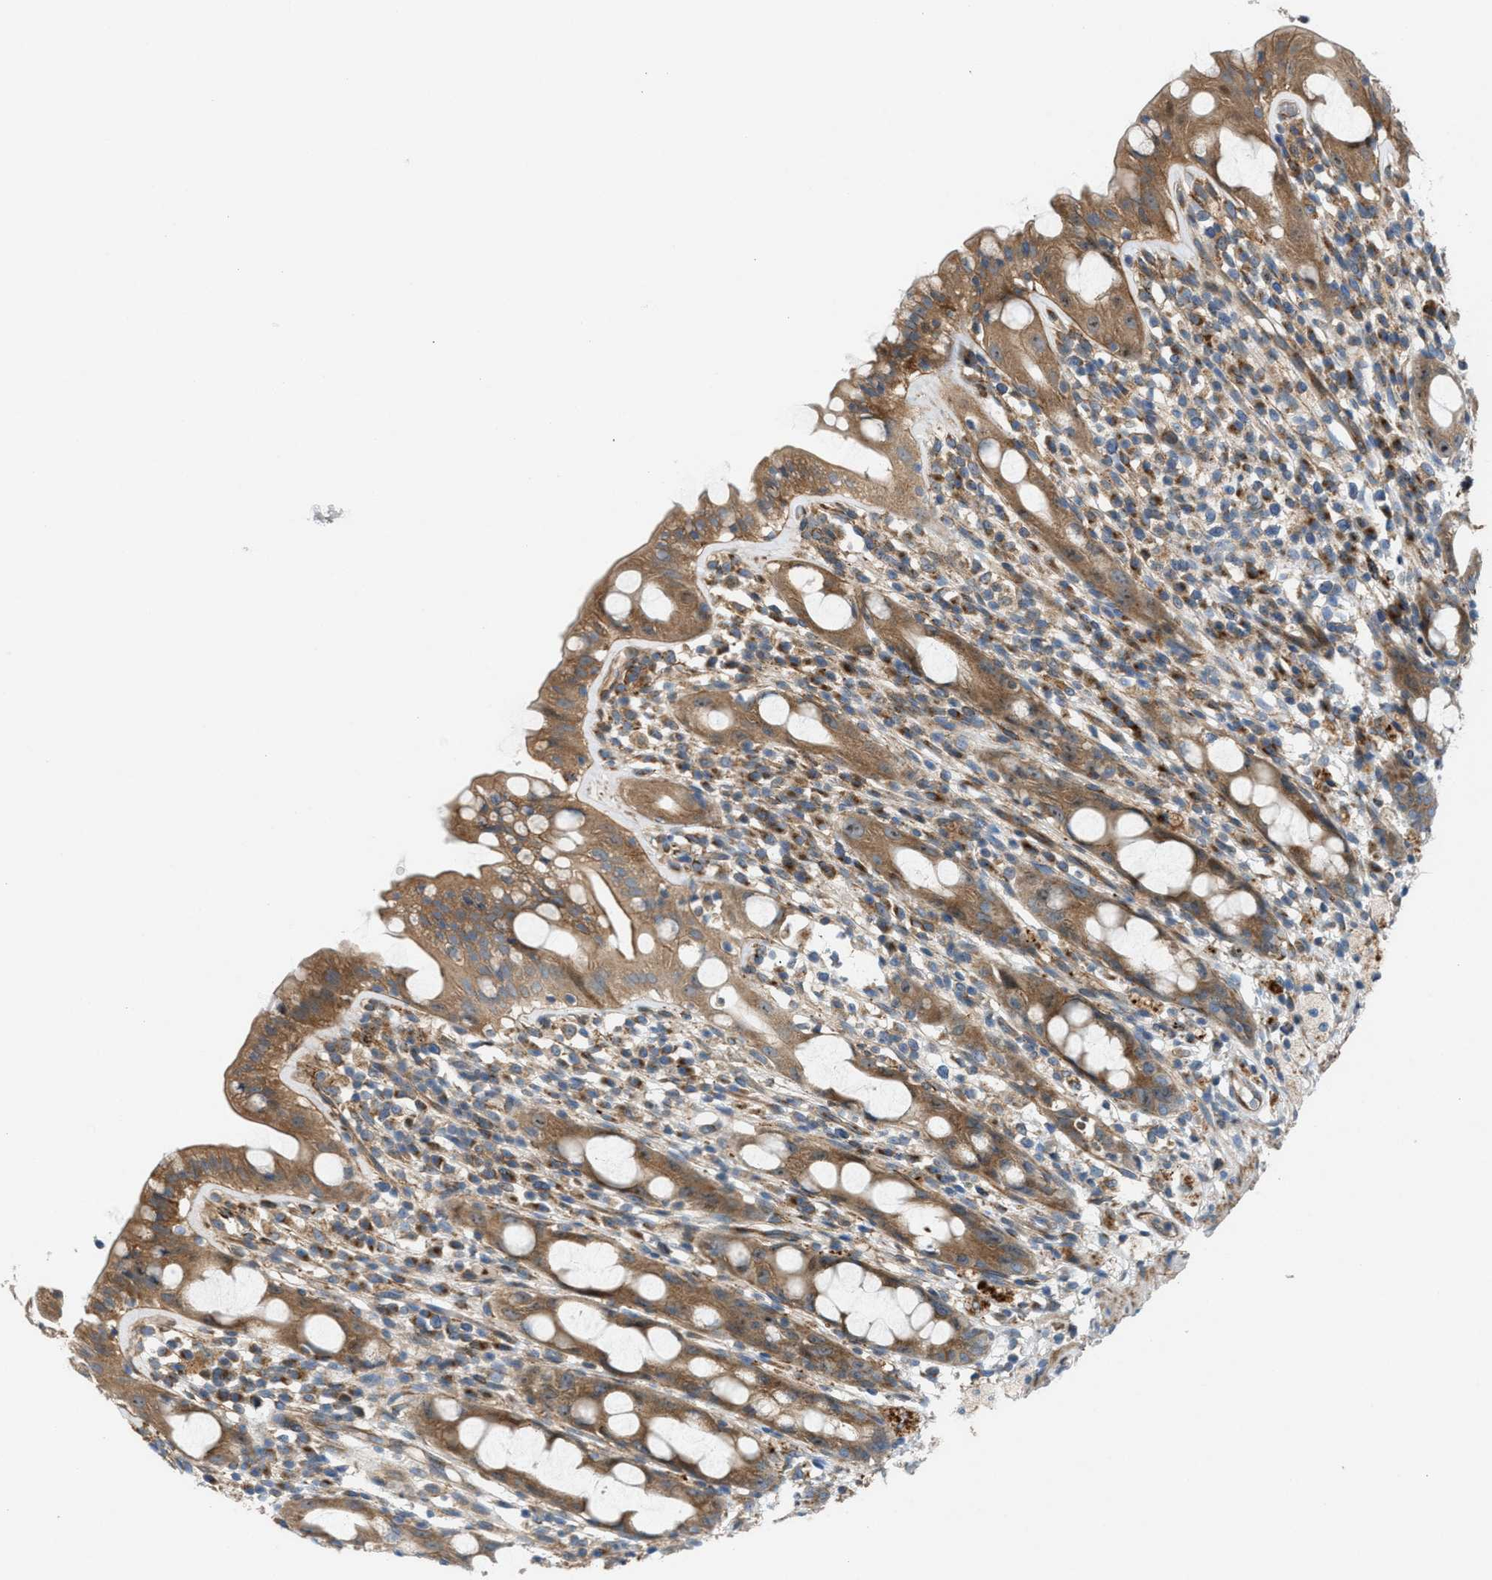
{"staining": {"intensity": "moderate", "quantity": ">75%", "location": "cytoplasmic/membranous"}, "tissue": "rectum", "cell_type": "Glandular cells", "image_type": "normal", "snomed": [{"axis": "morphology", "description": "Normal tissue, NOS"}, {"axis": "topography", "description": "Rectum"}], "caption": "Benign rectum was stained to show a protein in brown. There is medium levels of moderate cytoplasmic/membranous staining in approximately >75% of glandular cells.", "gene": "CYB5D1", "patient": {"sex": "male", "age": 44}}